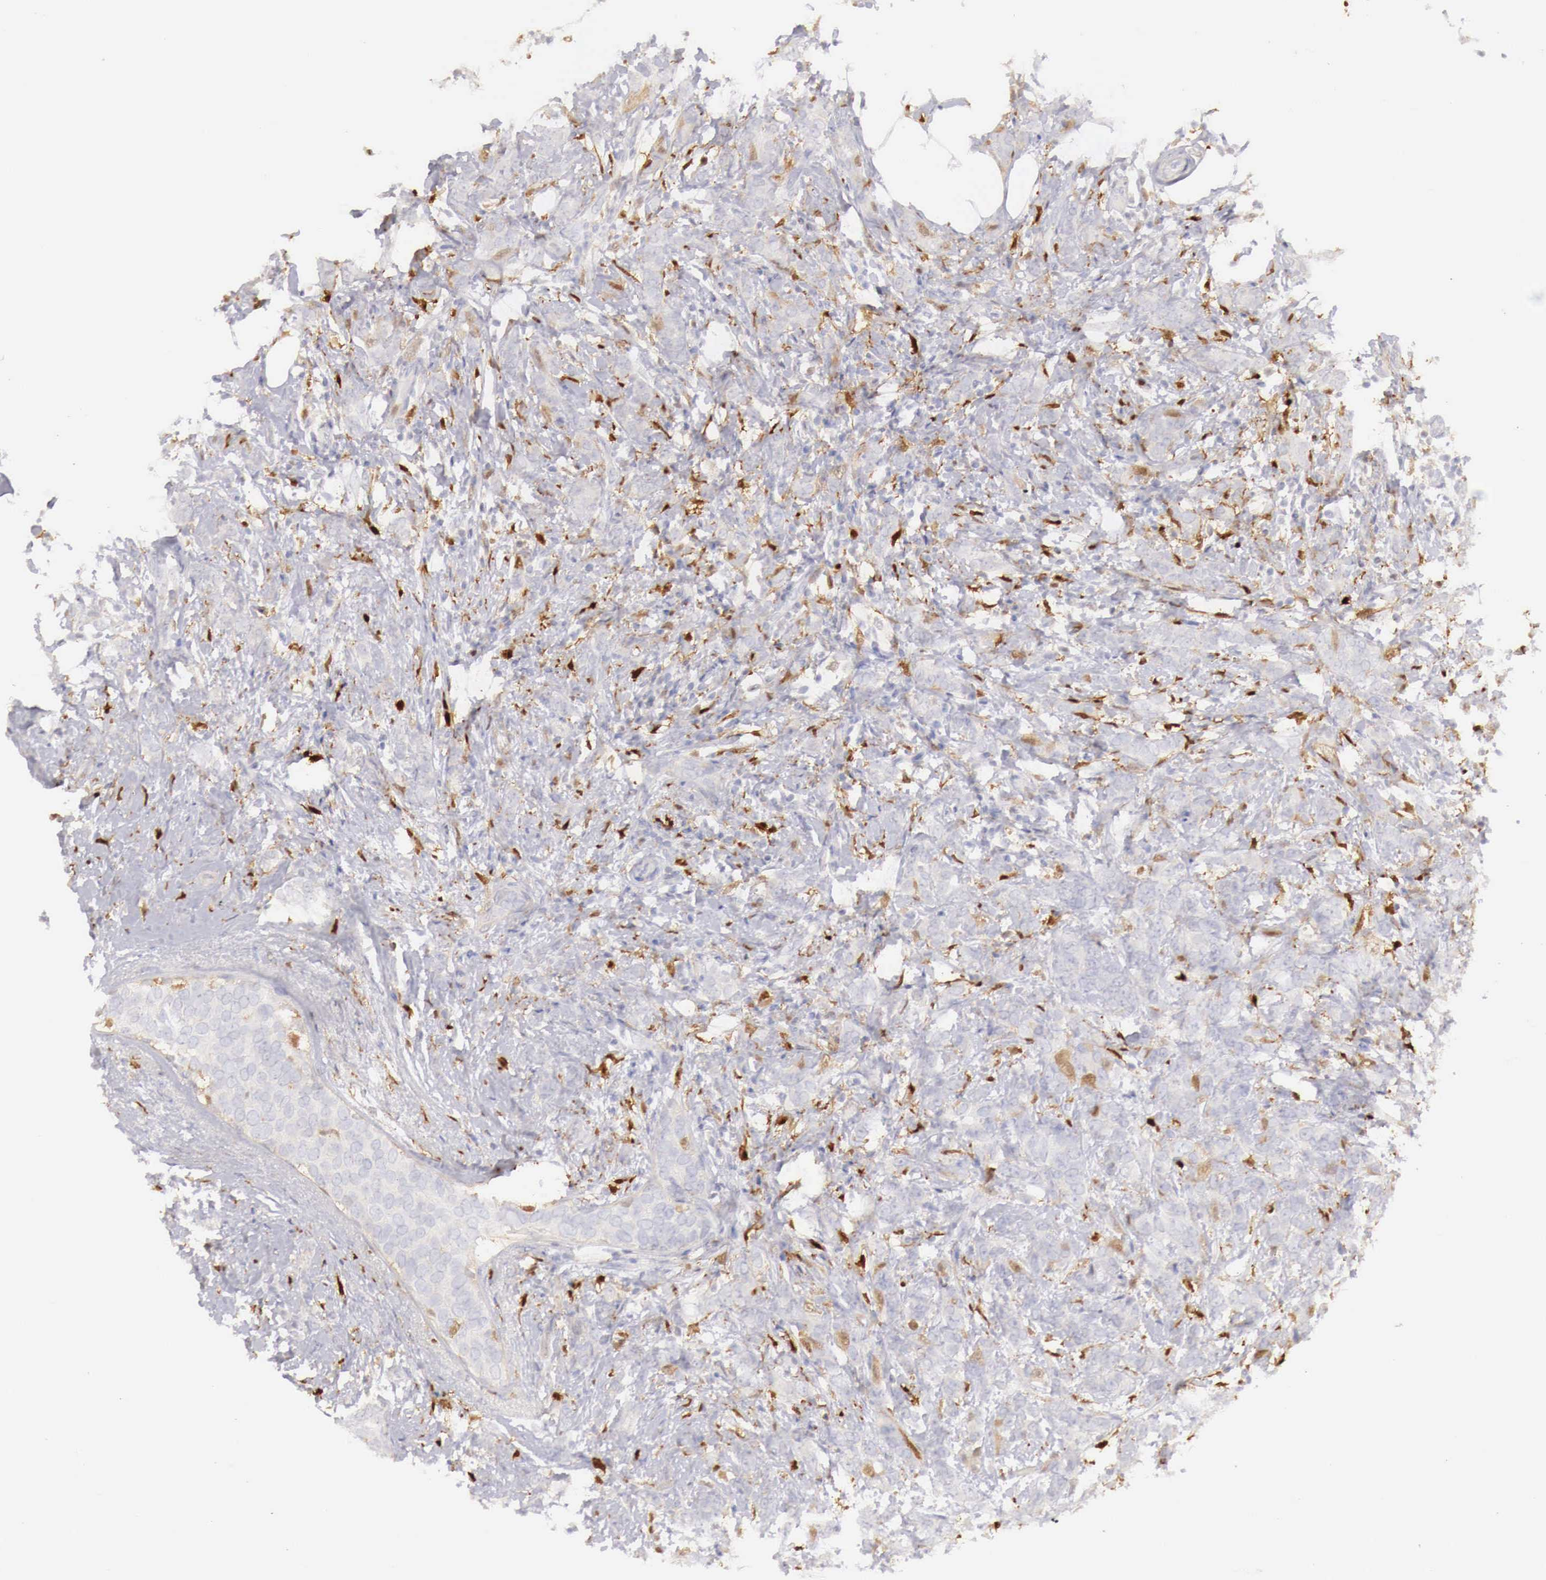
{"staining": {"intensity": "weak", "quantity": "<25%", "location": "cytoplasmic/membranous"}, "tissue": "breast cancer", "cell_type": "Tumor cells", "image_type": "cancer", "snomed": [{"axis": "morphology", "description": "Duct carcinoma"}, {"axis": "topography", "description": "Breast"}], "caption": "Immunohistochemistry of breast intraductal carcinoma reveals no positivity in tumor cells.", "gene": "RENBP", "patient": {"sex": "female", "age": 53}}